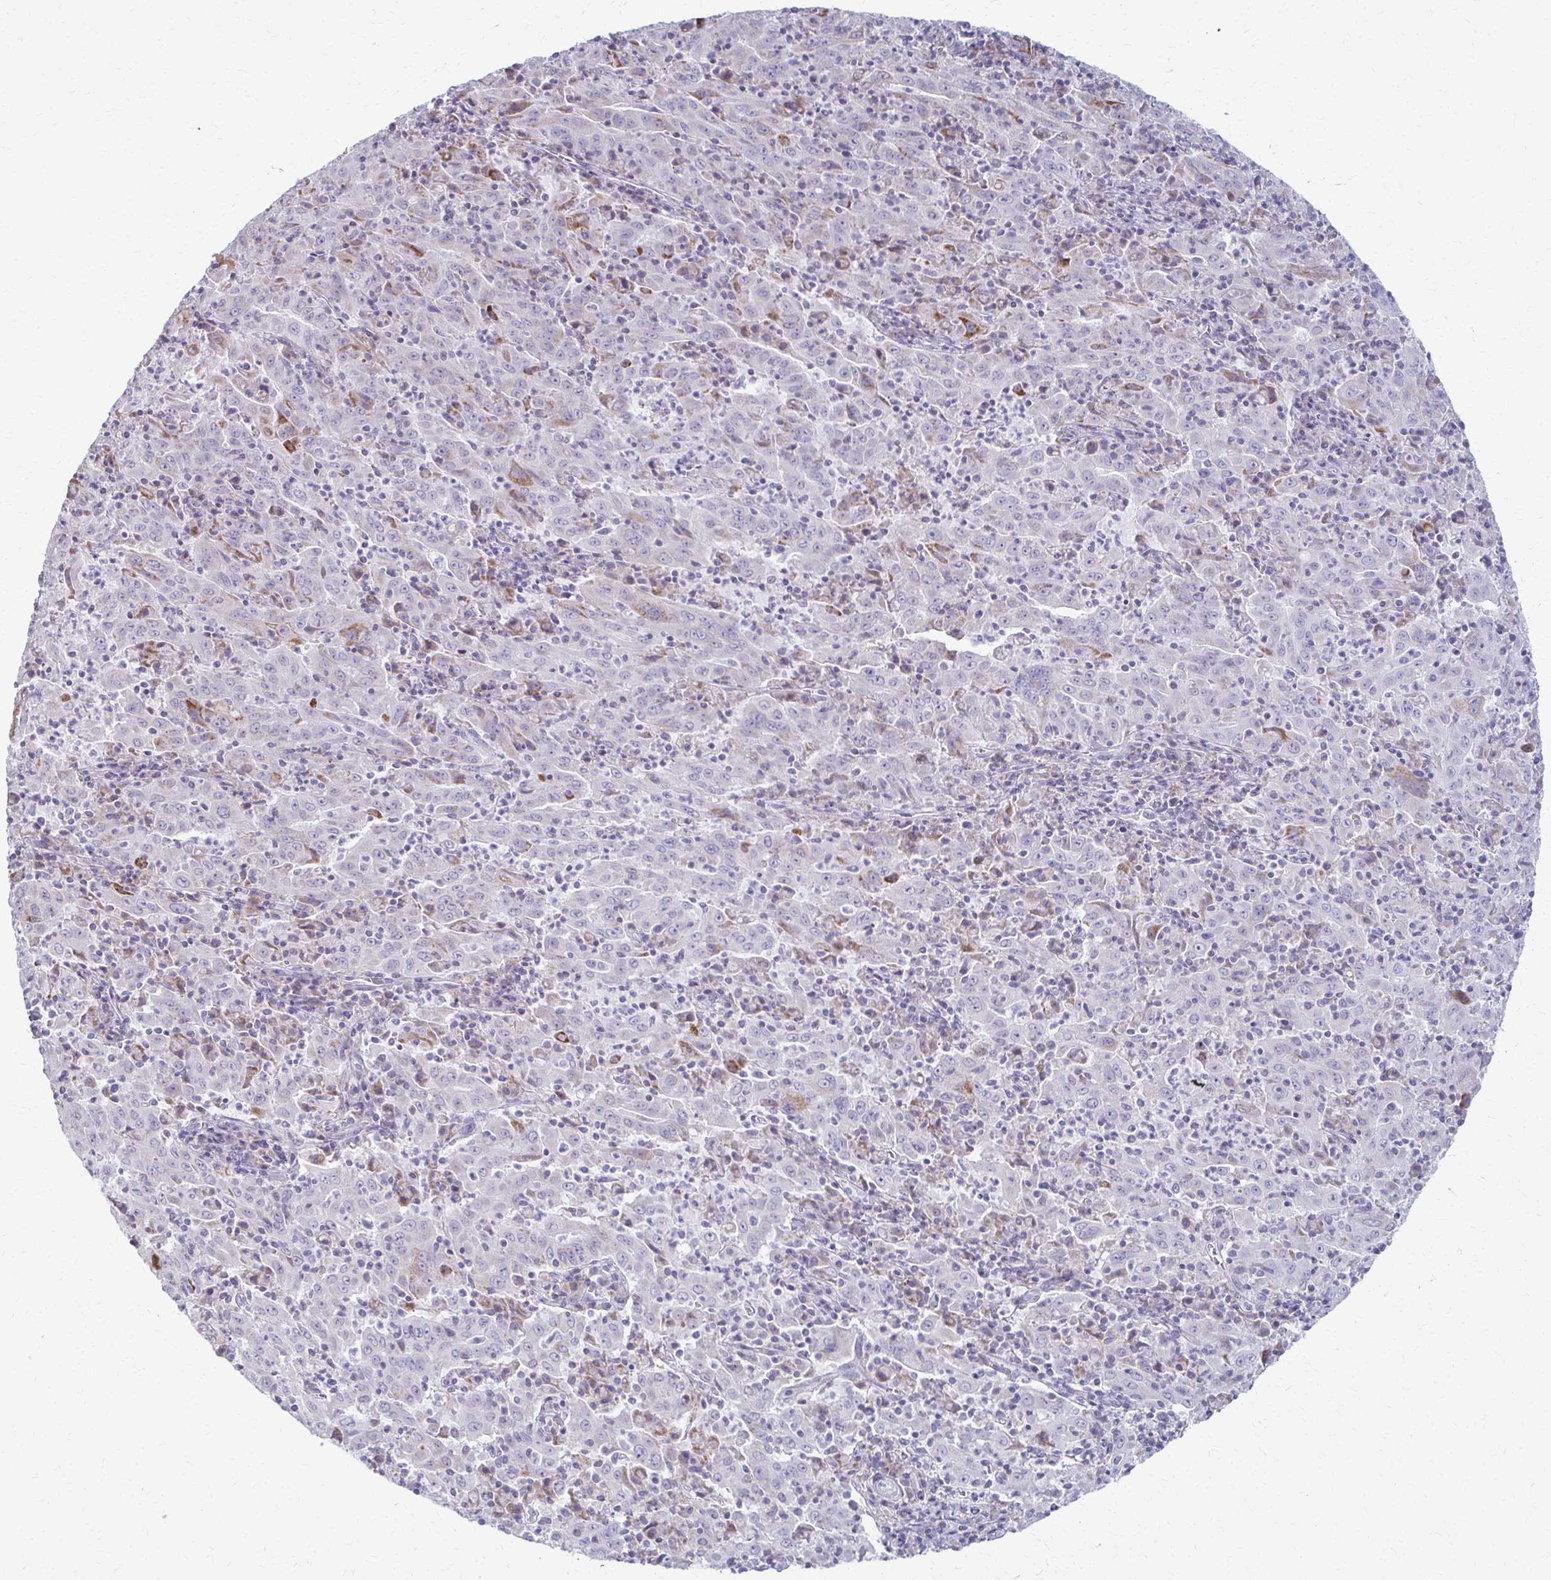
{"staining": {"intensity": "negative", "quantity": "none", "location": "none"}, "tissue": "pancreatic cancer", "cell_type": "Tumor cells", "image_type": "cancer", "snomed": [{"axis": "morphology", "description": "Adenocarcinoma, NOS"}, {"axis": "topography", "description": "Pancreas"}], "caption": "Immunohistochemistry (IHC) image of pancreatic cancer (adenocarcinoma) stained for a protein (brown), which reveals no positivity in tumor cells.", "gene": "FCGR2B", "patient": {"sex": "male", "age": 63}}